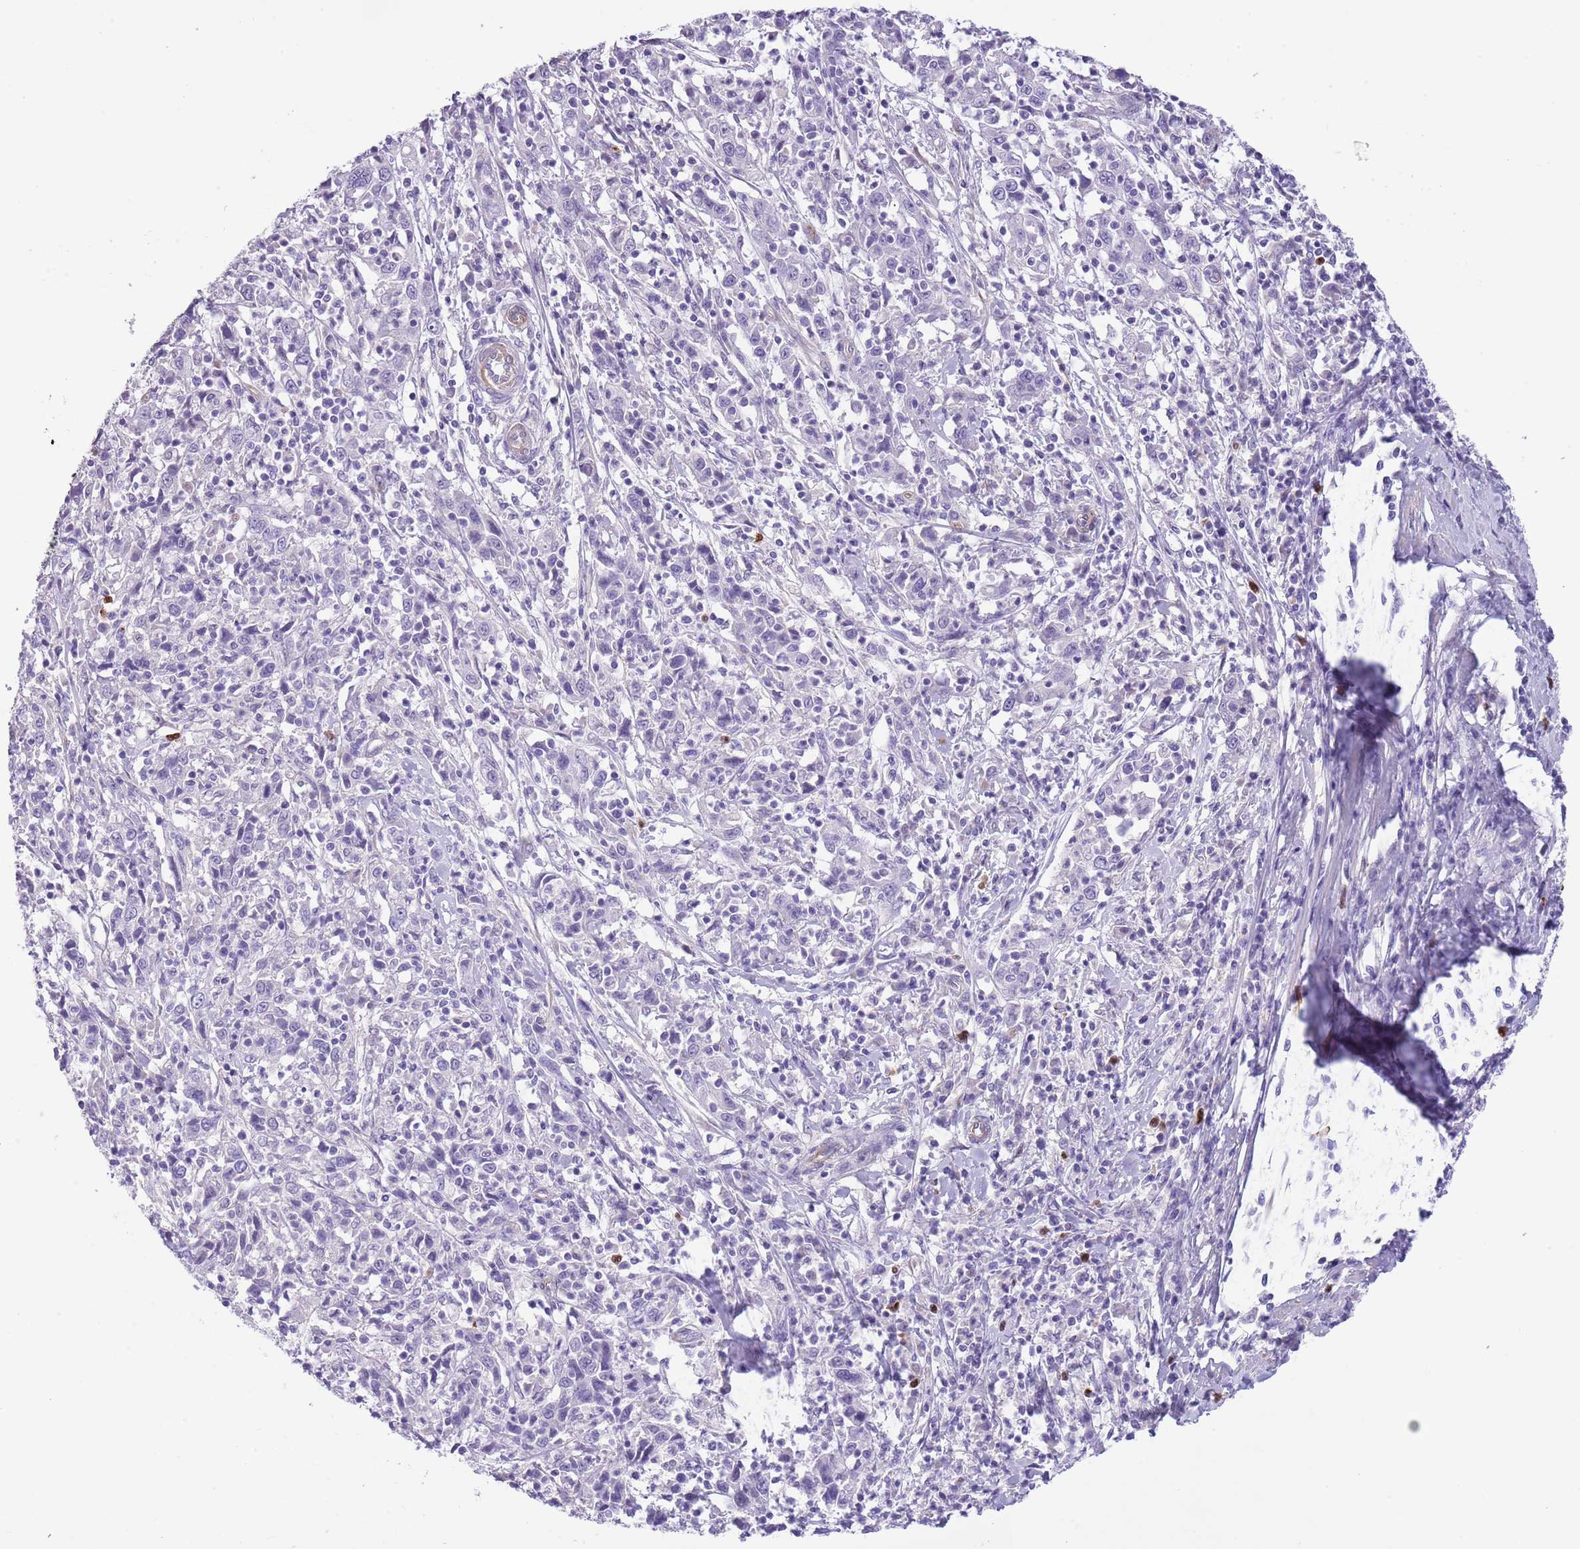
{"staining": {"intensity": "negative", "quantity": "none", "location": "none"}, "tissue": "cervical cancer", "cell_type": "Tumor cells", "image_type": "cancer", "snomed": [{"axis": "morphology", "description": "Squamous cell carcinoma, NOS"}, {"axis": "topography", "description": "Cervix"}], "caption": "An immunohistochemistry histopathology image of cervical squamous cell carcinoma is shown. There is no staining in tumor cells of cervical squamous cell carcinoma. (Brightfield microscopy of DAB (3,3'-diaminobenzidine) immunohistochemistry at high magnification).", "gene": "TSGA13", "patient": {"sex": "female", "age": 46}}